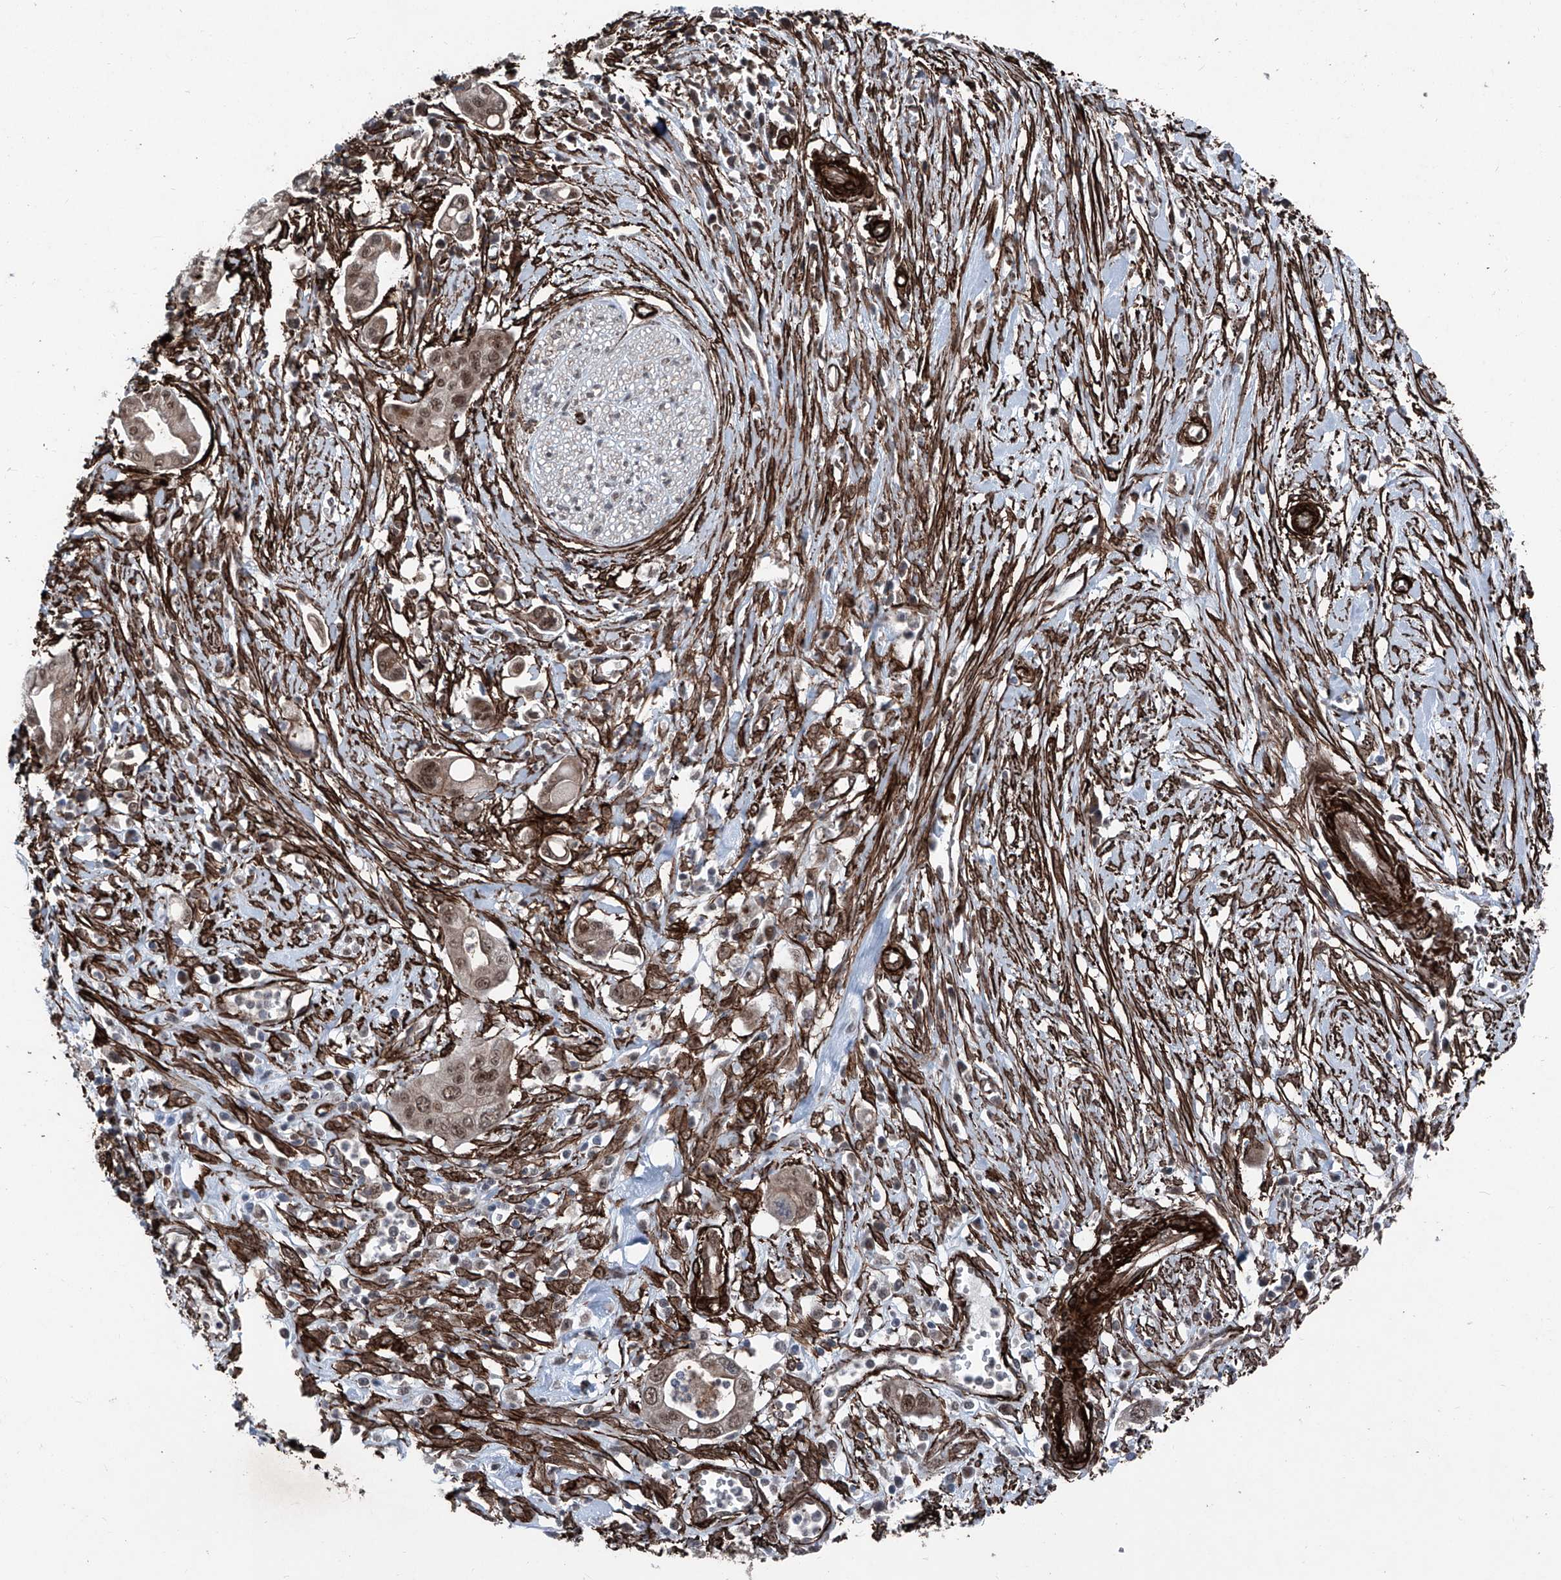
{"staining": {"intensity": "moderate", "quantity": "25%-75%", "location": "nuclear"}, "tissue": "pancreatic cancer", "cell_type": "Tumor cells", "image_type": "cancer", "snomed": [{"axis": "morphology", "description": "Adenocarcinoma, NOS"}, {"axis": "topography", "description": "Pancreas"}], "caption": "Immunohistochemical staining of pancreatic cancer (adenocarcinoma) shows medium levels of moderate nuclear protein positivity in approximately 25%-75% of tumor cells. (DAB (3,3'-diaminobenzidine) = brown stain, brightfield microscopy at high magnification).", "gene": "COA7", "patient": {"sex": "male", "age": 68}}